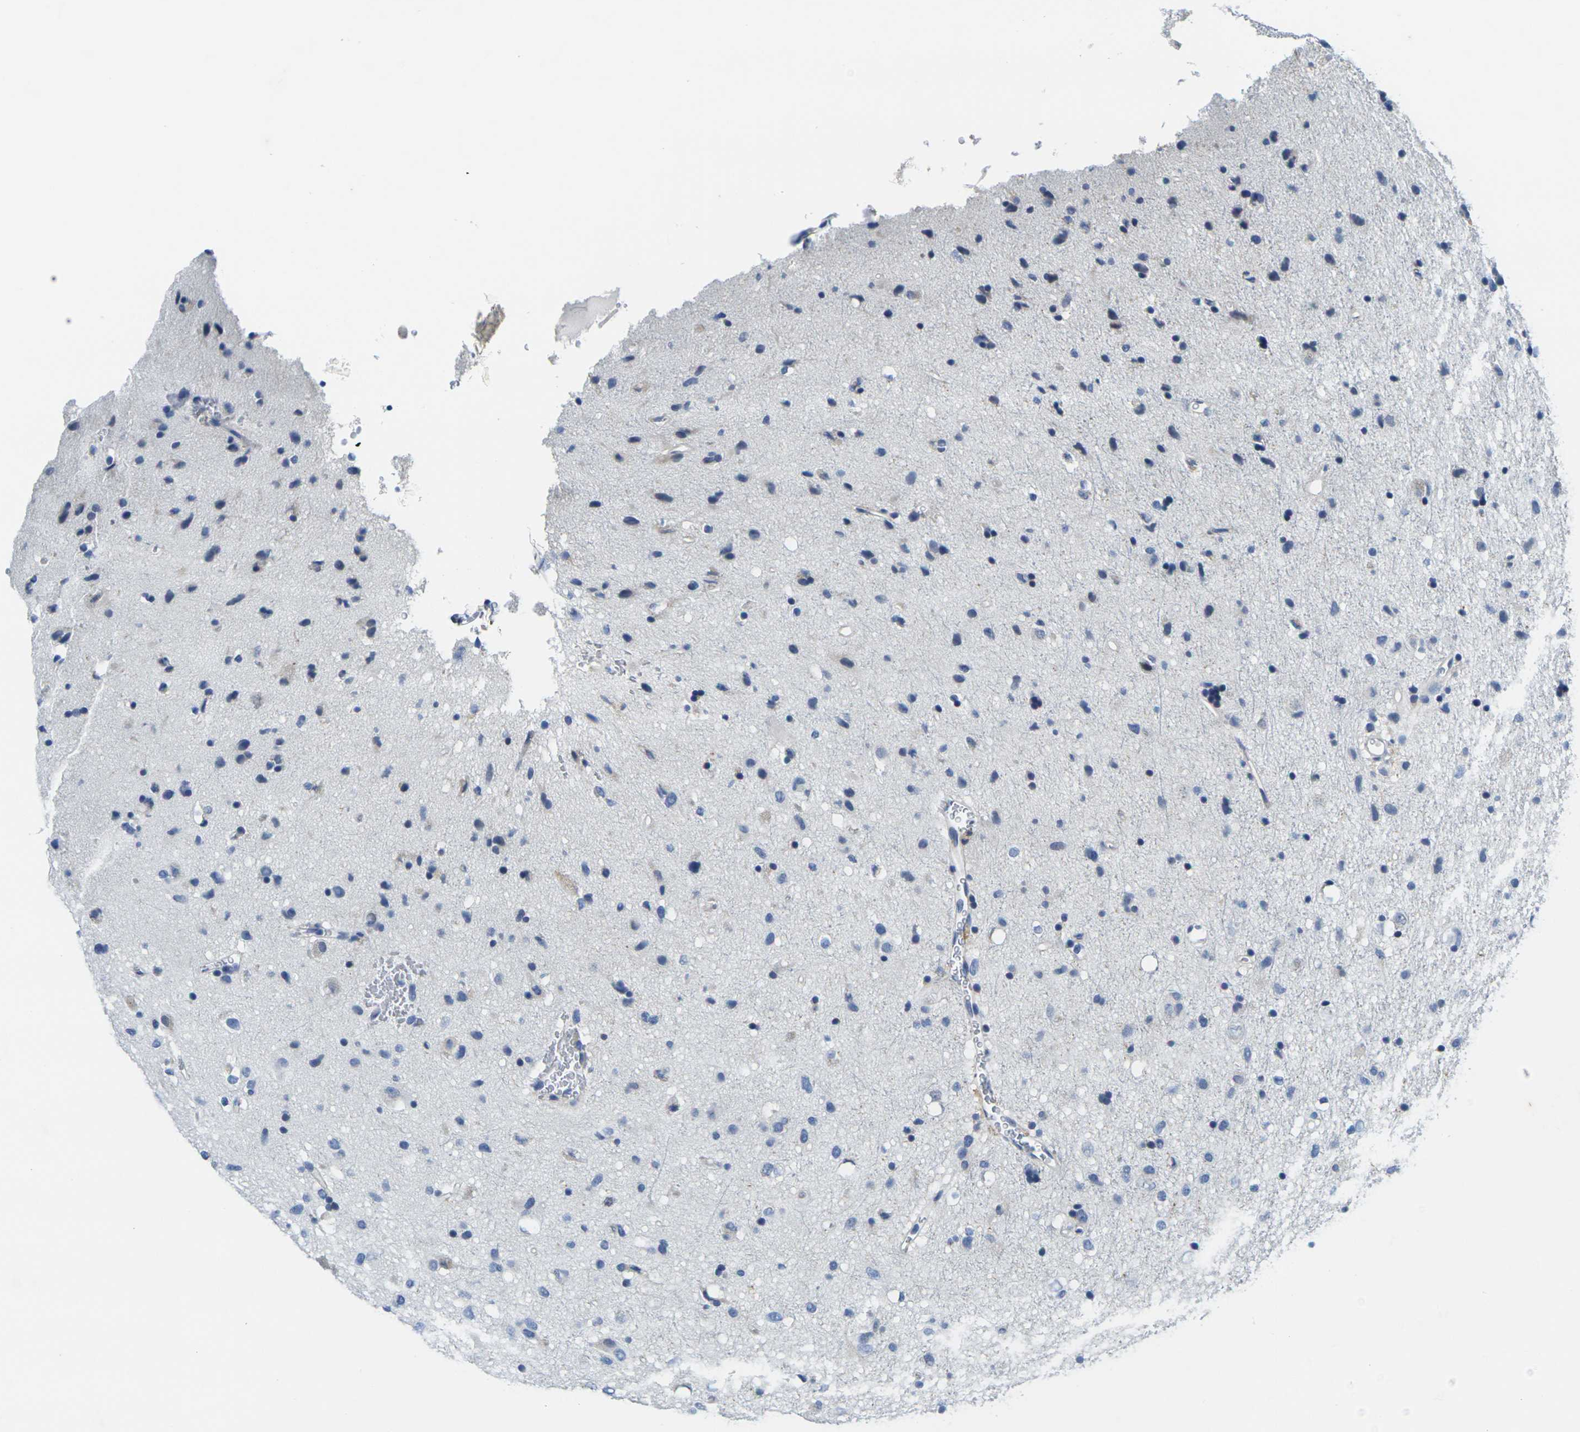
{"staining": {"intensity": "negative", "quantity": "none", "location": "none"}, "tissue": "glioma", "cell_type": "Tumor cells", "image_type": "cancer", "snomed": [{"axis": "morphology", "description": "Glioma, malignant, Low grade"}, {"axis": "topography", "description": "Brain"}], "caption": "IHC image of human low-grade glioma (malignant) stained for a protein (brown), which reveals no staining in tumor cells. (Stains: DAB immunohistochemistry with hematoxylin counter stain, Microscopy: brightfield microscopy at high magnification).", "gene": "CRK", "patient": {"sex": "male", "age": 77}}